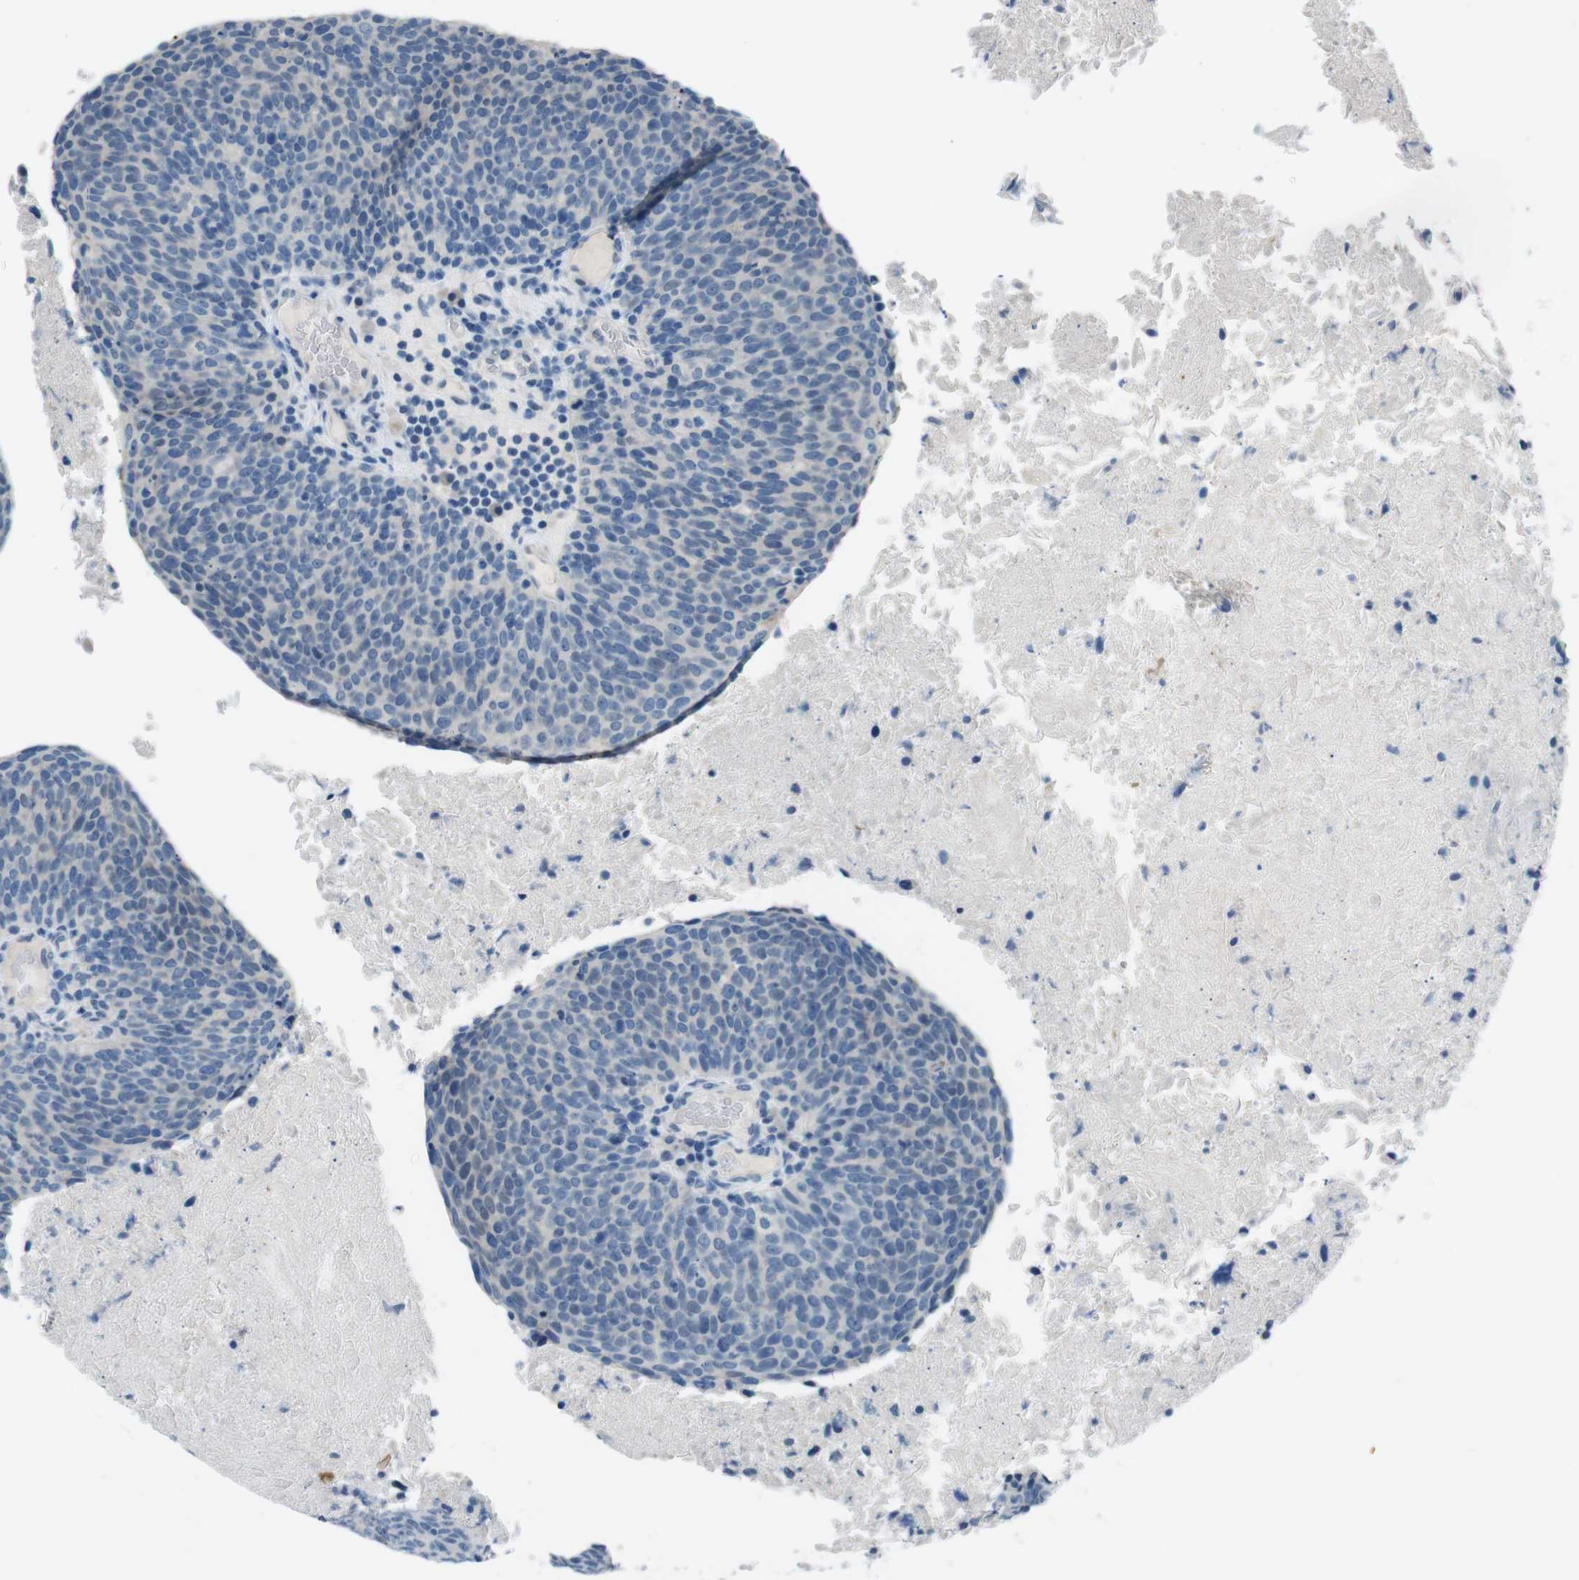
{"staining": {"intensity": "negative", "quantity": "none", "location": "none"}, "tissue": "head and neck cancer", "cell_type": "Tumor cells", "image_type": "cancer", "snomed": [{"axis": "morphology", "description": "Squamous cell carcinoma, NOS"}, {"axis": "morphology", "description": "Squamous cell carcinoma, metastatic, NOS"}, {"axis": "topography", "description": "Lymph node"}, {"axis": "topography", "description": "Head-Neck"}], "caption": "DAB immunohistochemical staining of head and neck cancer displays no significant expression in tumor cells.", "gene": "HRH2", "patient": {"sex": "male", "age": 62}}